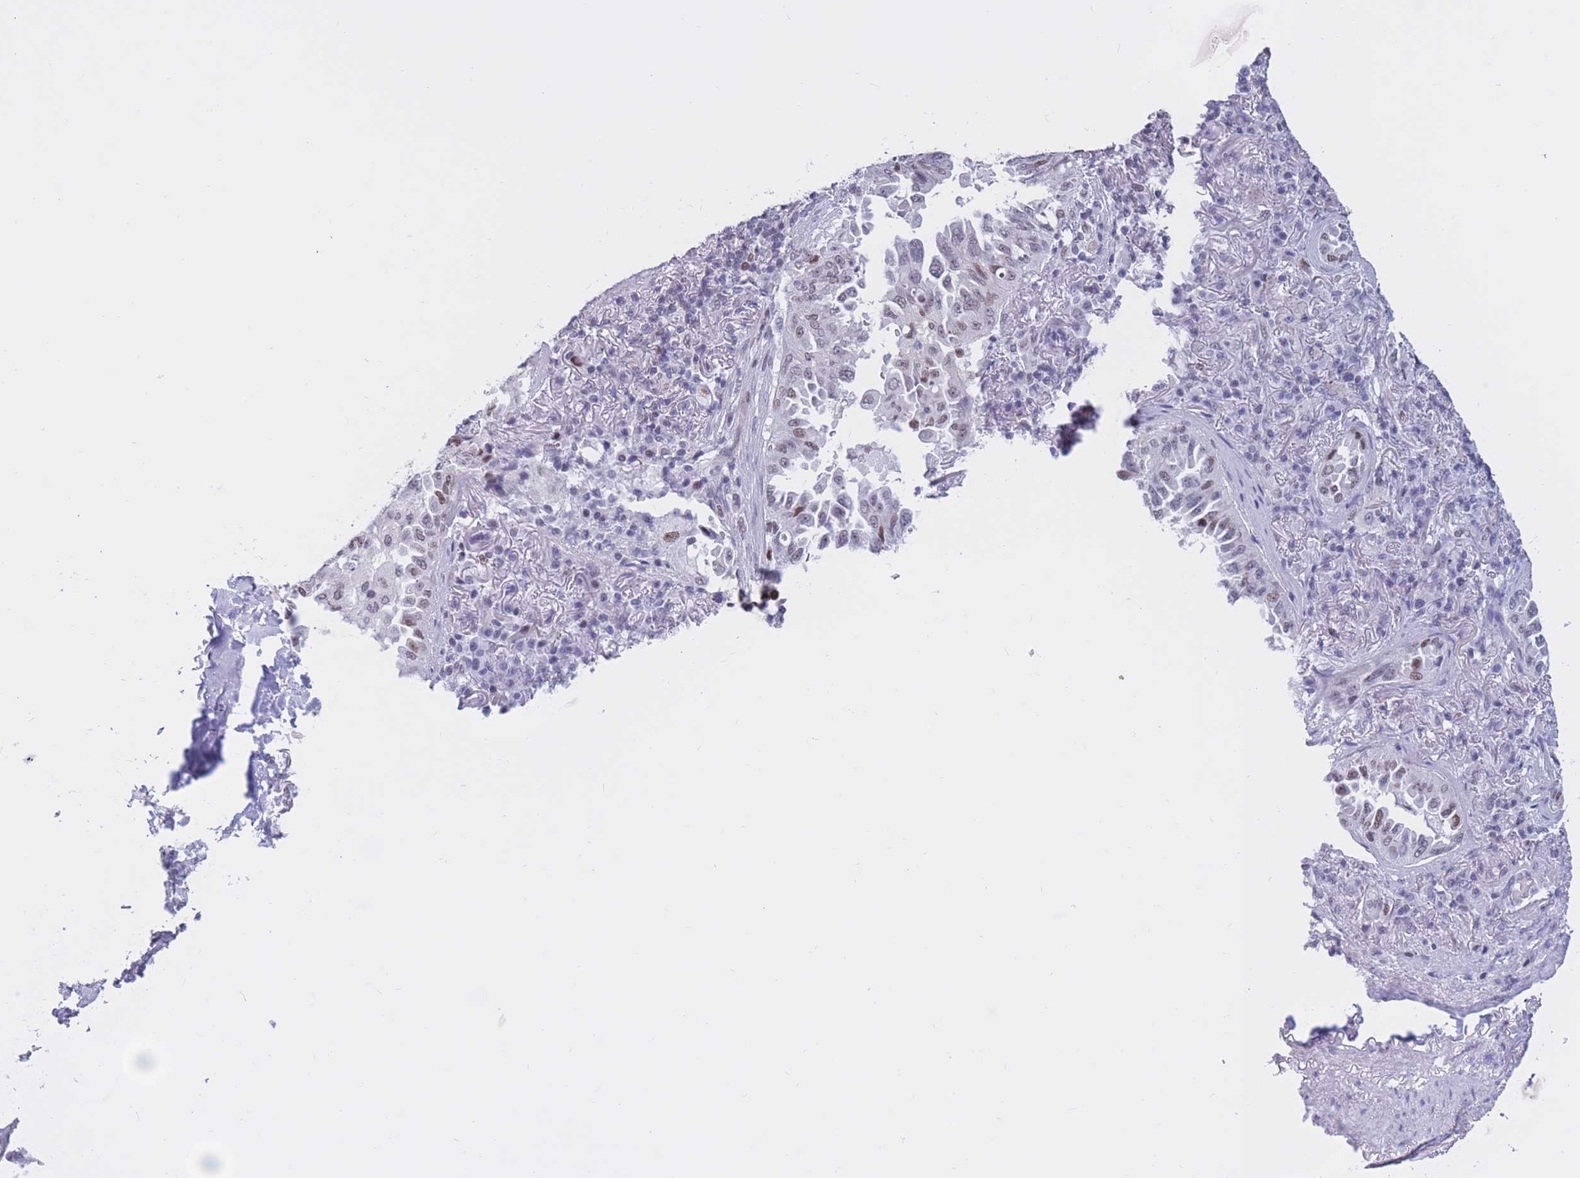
{"staining": {"intensity": "moderate", "quantity": "<25%", "location": "nuclear"}, "tissue": "lung cancer", "cell_type": "Tumor cells", "image_type": "cancer", "snomed": [{"axis": "morphology", "description": "Adenocarcinoma, NOS"}, {"axis": "topography", "description": "Lung"}], "caption": "The photomicrograph demonstrates a brown stain indicating the presence of a protein in the nuclear of tumor cells in lung cancer.", "gene": "NASP", "patient": {"sex": "female", "age": 69}}